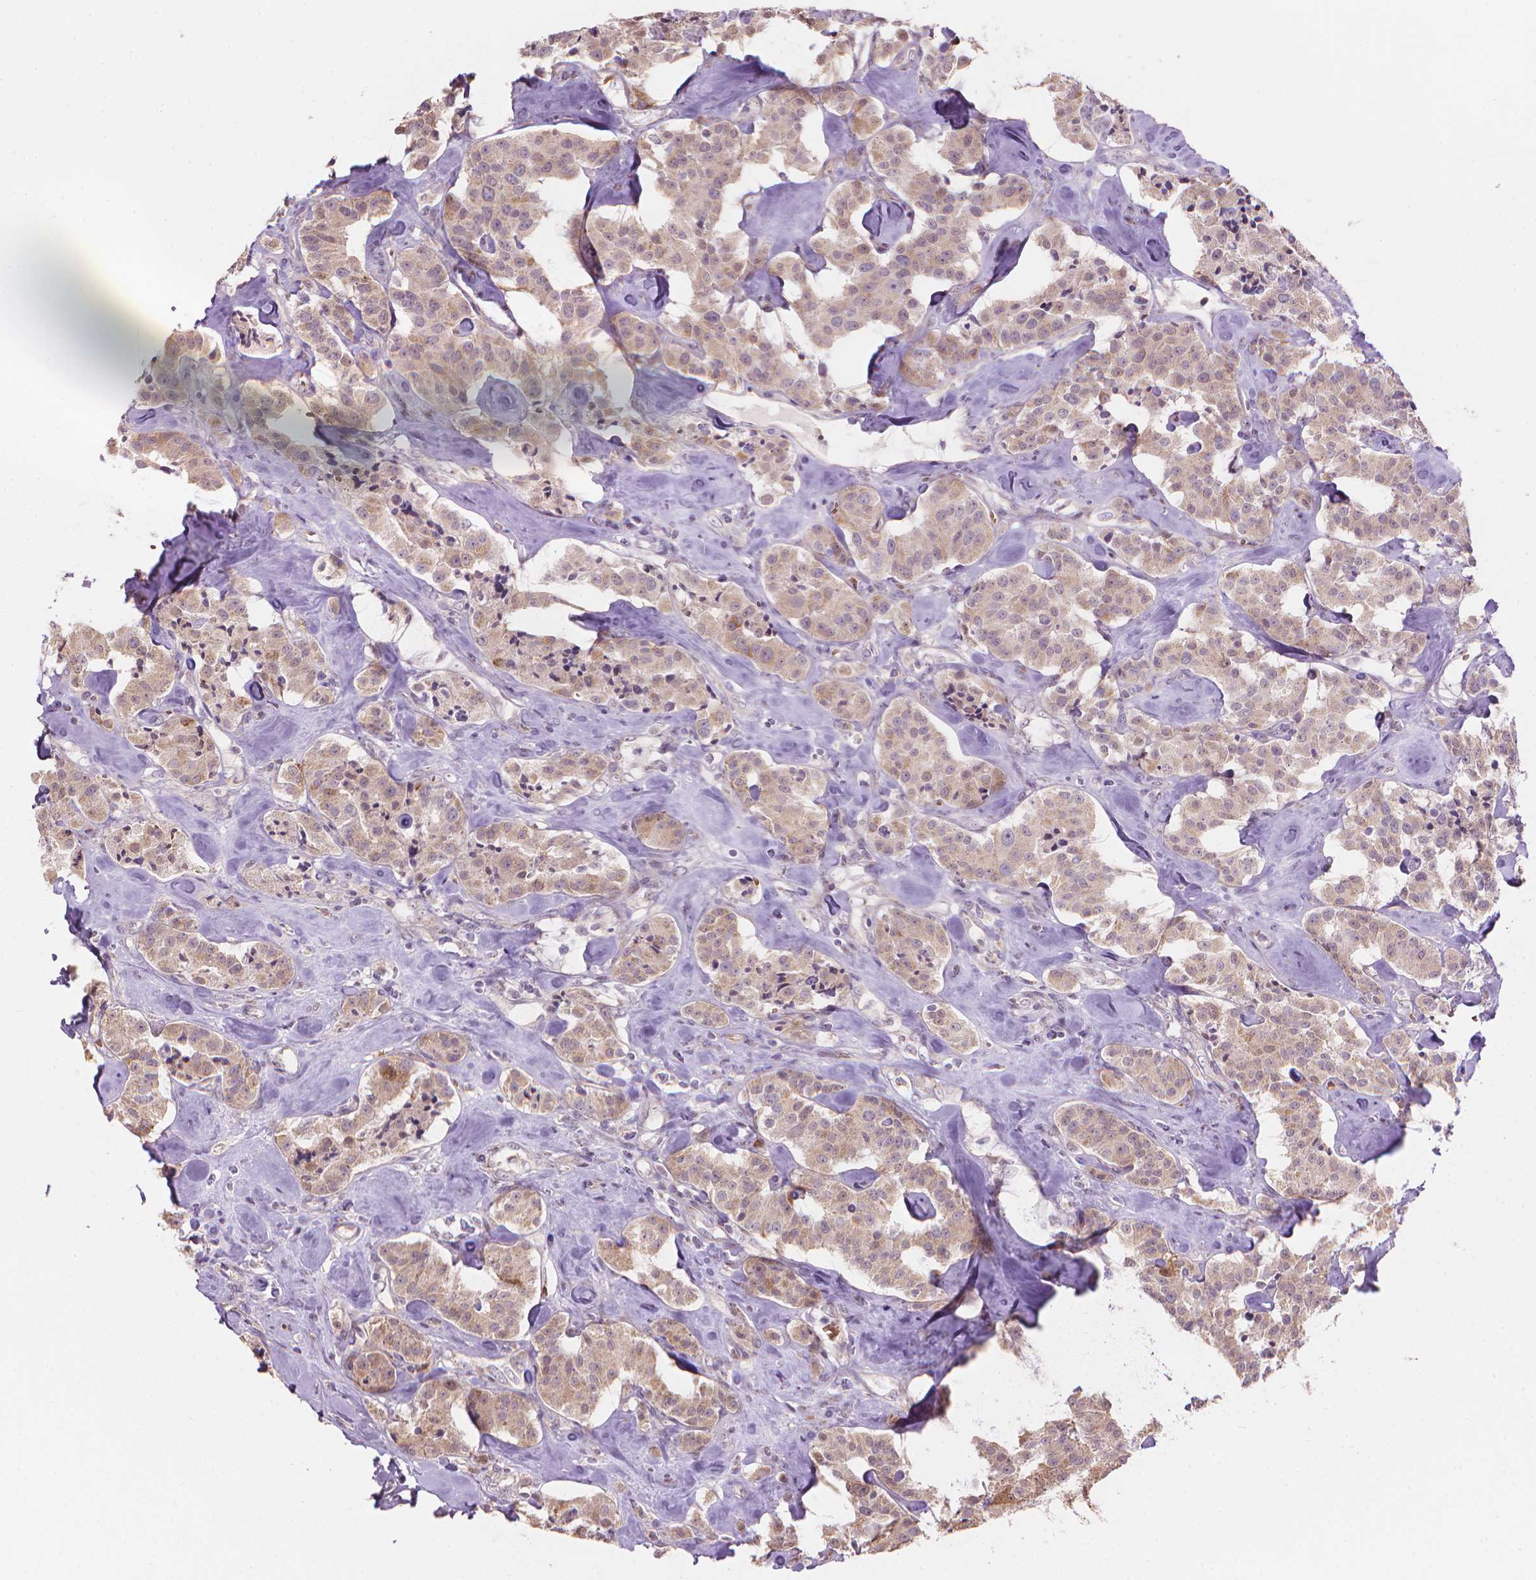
{"staining": {"intensity": "negative", "quantity": "none", "location": "none"}, "tissue": "carcinoid", "cell_type": "Tumor cells", "image_type": "cancer", "snomed": [{"axis": "morphology", "description": "Carcinoid, malignant, NOS"}, {"axis": "topography", "description": "Pancreas"}], "caption": "The photomicrograph exhibits no significant positivity in tumor cells of malignant carcinoid.", "gene": "IFFO1", "patient": {"sex": "male", "age": 41}}